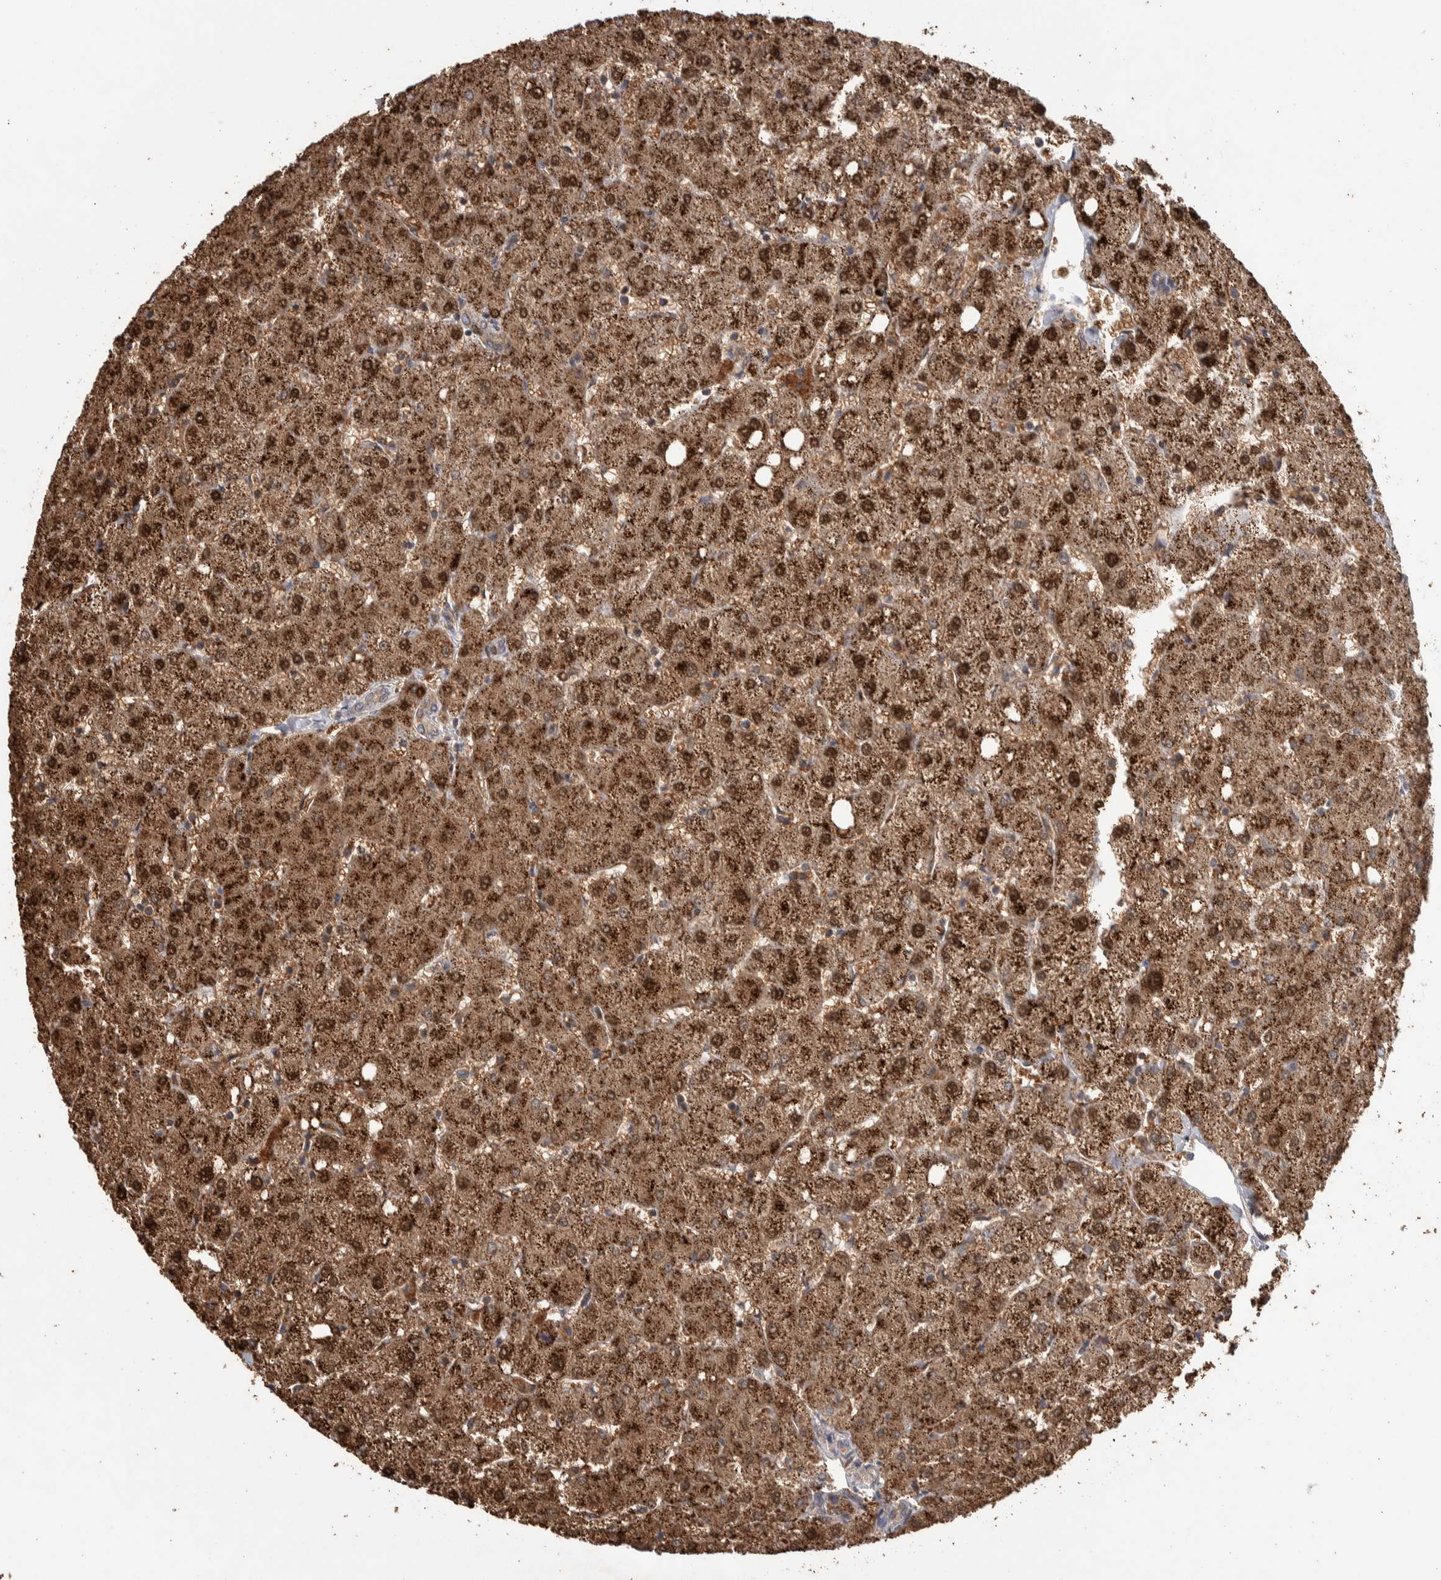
{"staining": {"intensity": "weak", "quantity": ">75%", "location": "cytoplasmic/membranous"}, "tissue": "liver", "cell_type": "Cholangiocytes", "image_type": "normal", "snomed": [{"axis": "morphology", "description": "Normal tissue, NOS"}, {"axis": "topography", "description": "Liver"}], "caption": "High-power microscopy captured an immunohistochemistry (IHC) image of benign liver, revealing weak cytoplasmic/membranous positivity in approximately >75% of cholangiocytes. (IHC, brightfield microscopy, high magnification).", "gene": "DVL2", "patient": {"sex": "female", "age": 54}}